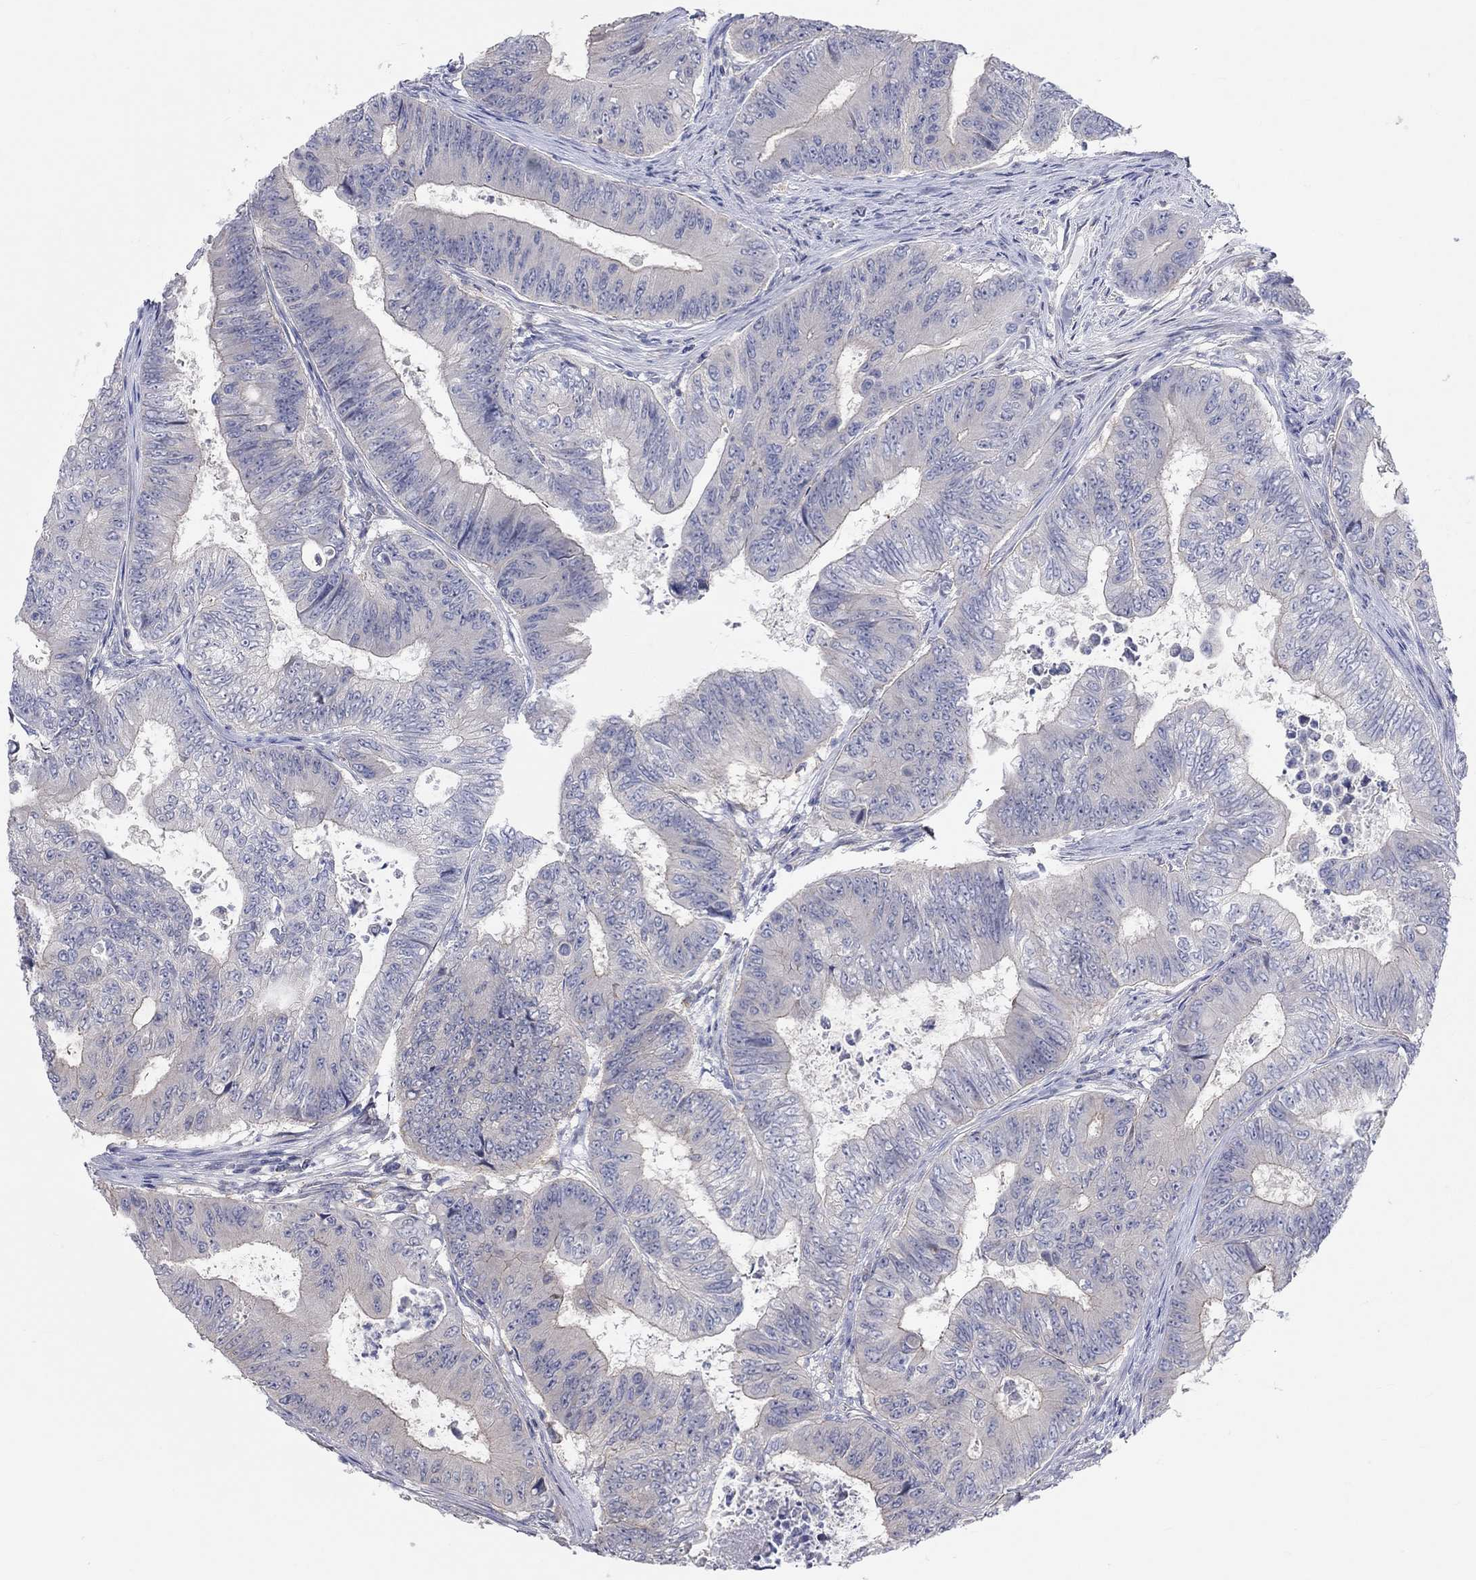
{"staining": {"intensity": "negative", "quantity": "none", "location": "none"}, "tissue": "colorectal cancer", "cell_type": "Tumor cells", "image_type": "cancer", "snomed": [{"axis": "morphology", "description": "Adenocarcinoma, NOS"}, {"axis": "topography", "description": "Colon"}], "caption": "This is an IHC image of human adenocarcinoma (colorectal). There is no staining in tumor cells.", "gene": "PCDHGA10", "patient": {"sex": "female", "age": 48}}